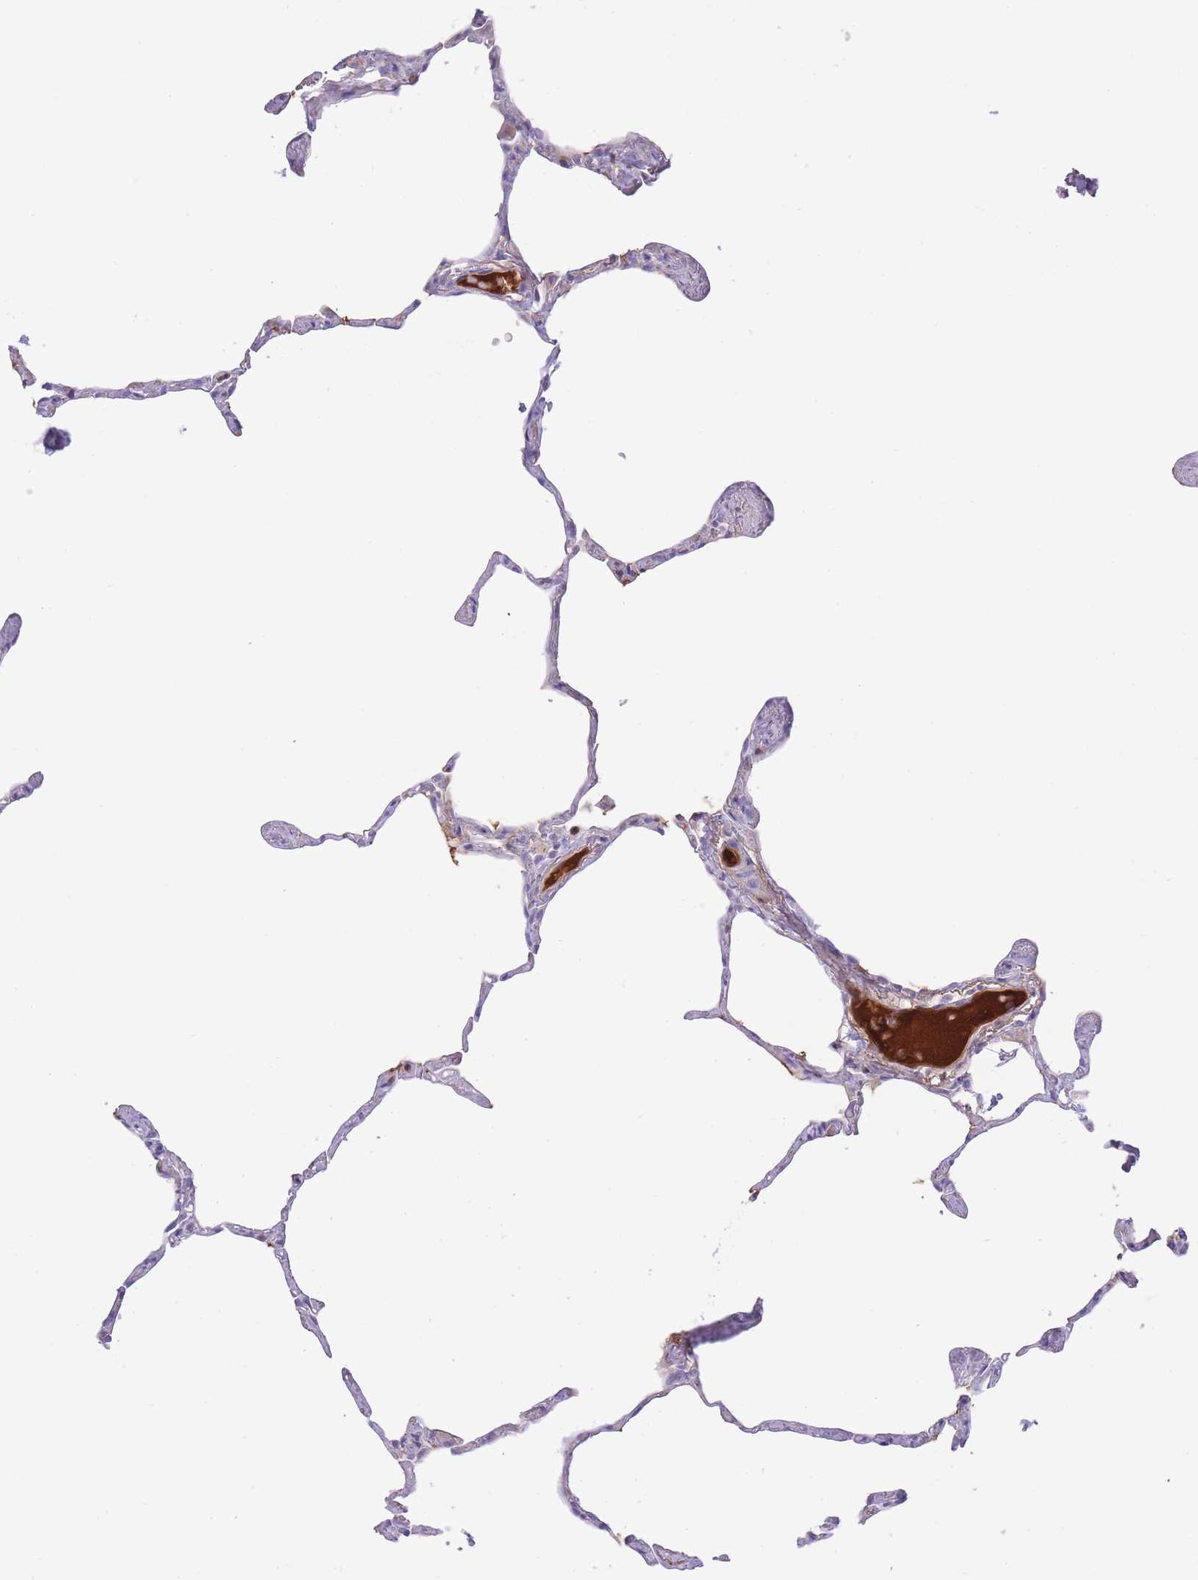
{"staining": {"intensity": "negative", "quantity": "none", "location": "none"}, "tissue": "lung", "cell_type": "Alveolar cells", "image_type": "normal", "snomed": [{"axis": "morphology", "description": "Normal tissue, NOS"}, {"axis": "topography", "description": "Lung"}], "caption": "Immunohistochemistry (IHC) image of unremarkable human lung stained for a protein (brown), which exhibits no positivity in alveolar cells. (DAB immunohistochemistry (IHC) visualized using brightfield microscopy, high magnification).", "gene": "HRG", "patient": {"sex": "male", "age": 65}}